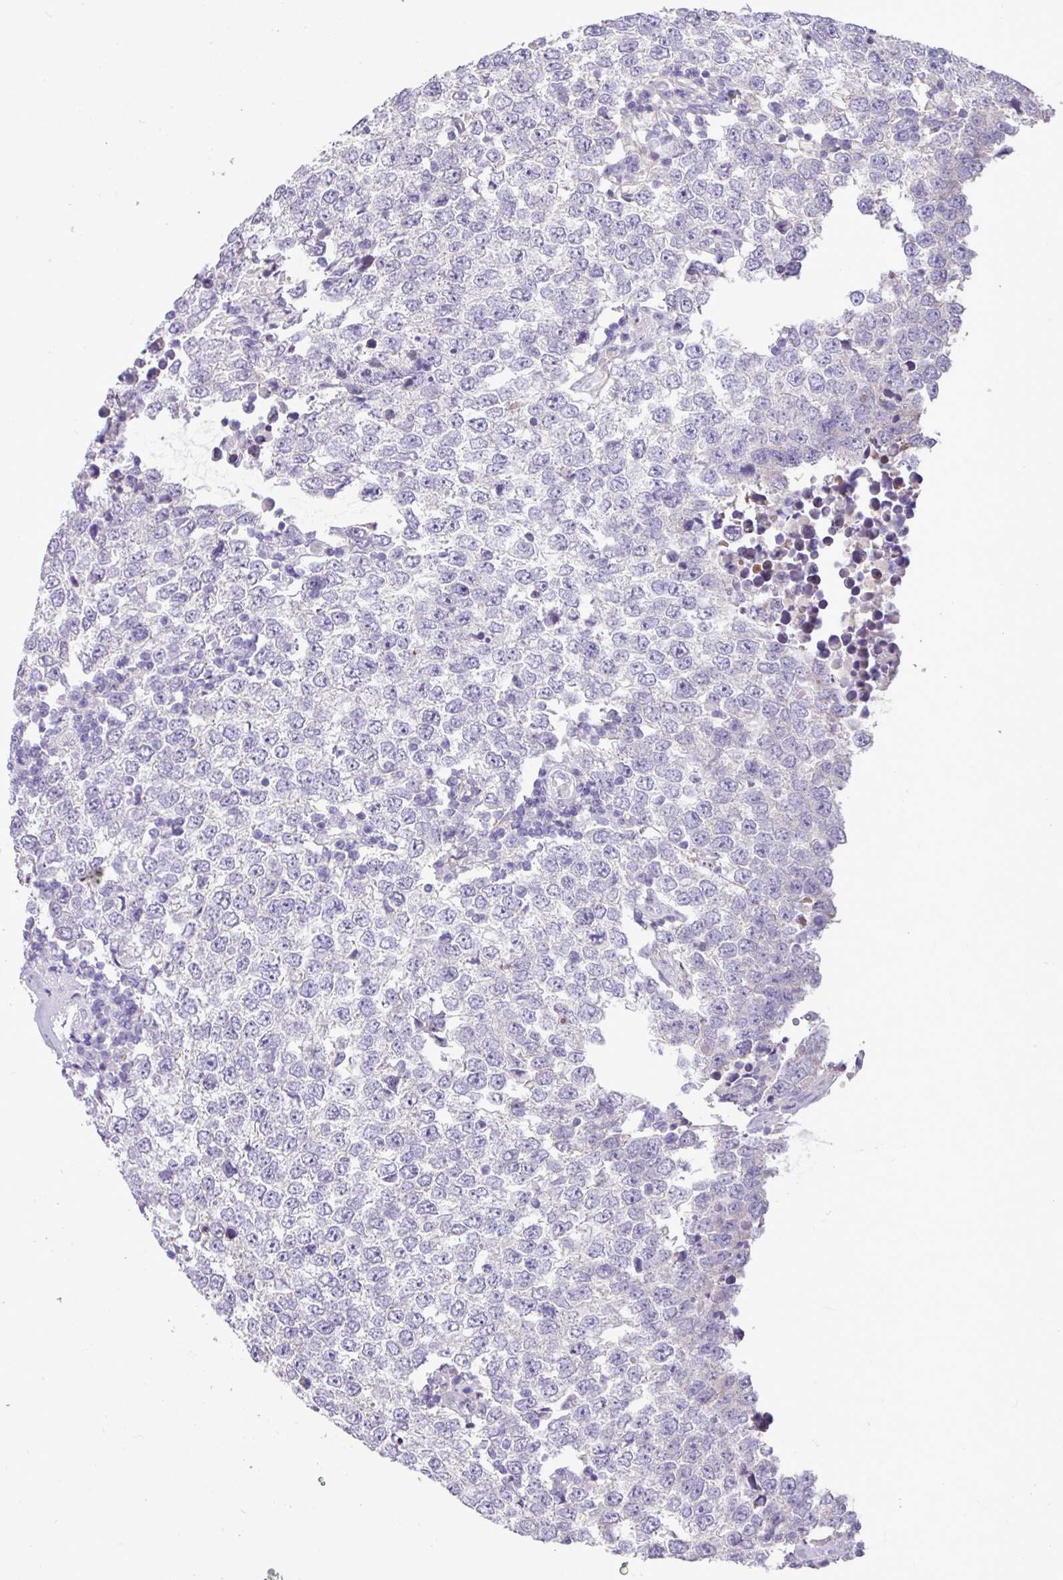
{"staining": {"intensity": "negative", "quantity": "none", "location": "none"}, "tissue": "testis cancer", "cell_type": "Tumor cells", "image_type": "cancer", "snomed": [{"axis": "morphology", "description": "Seminoma, NOS"}, {"axis": "morphology", "description": "Carcinoma, Embryonal, NOS"}, {"axis": "topography", "description": "Testis"}], "caption": "The histopathology image exhibits no staining of tumor cells in testis seminoma.", "gene": "KIRREL3", "patient": {"sex": "male", "age": 28}}